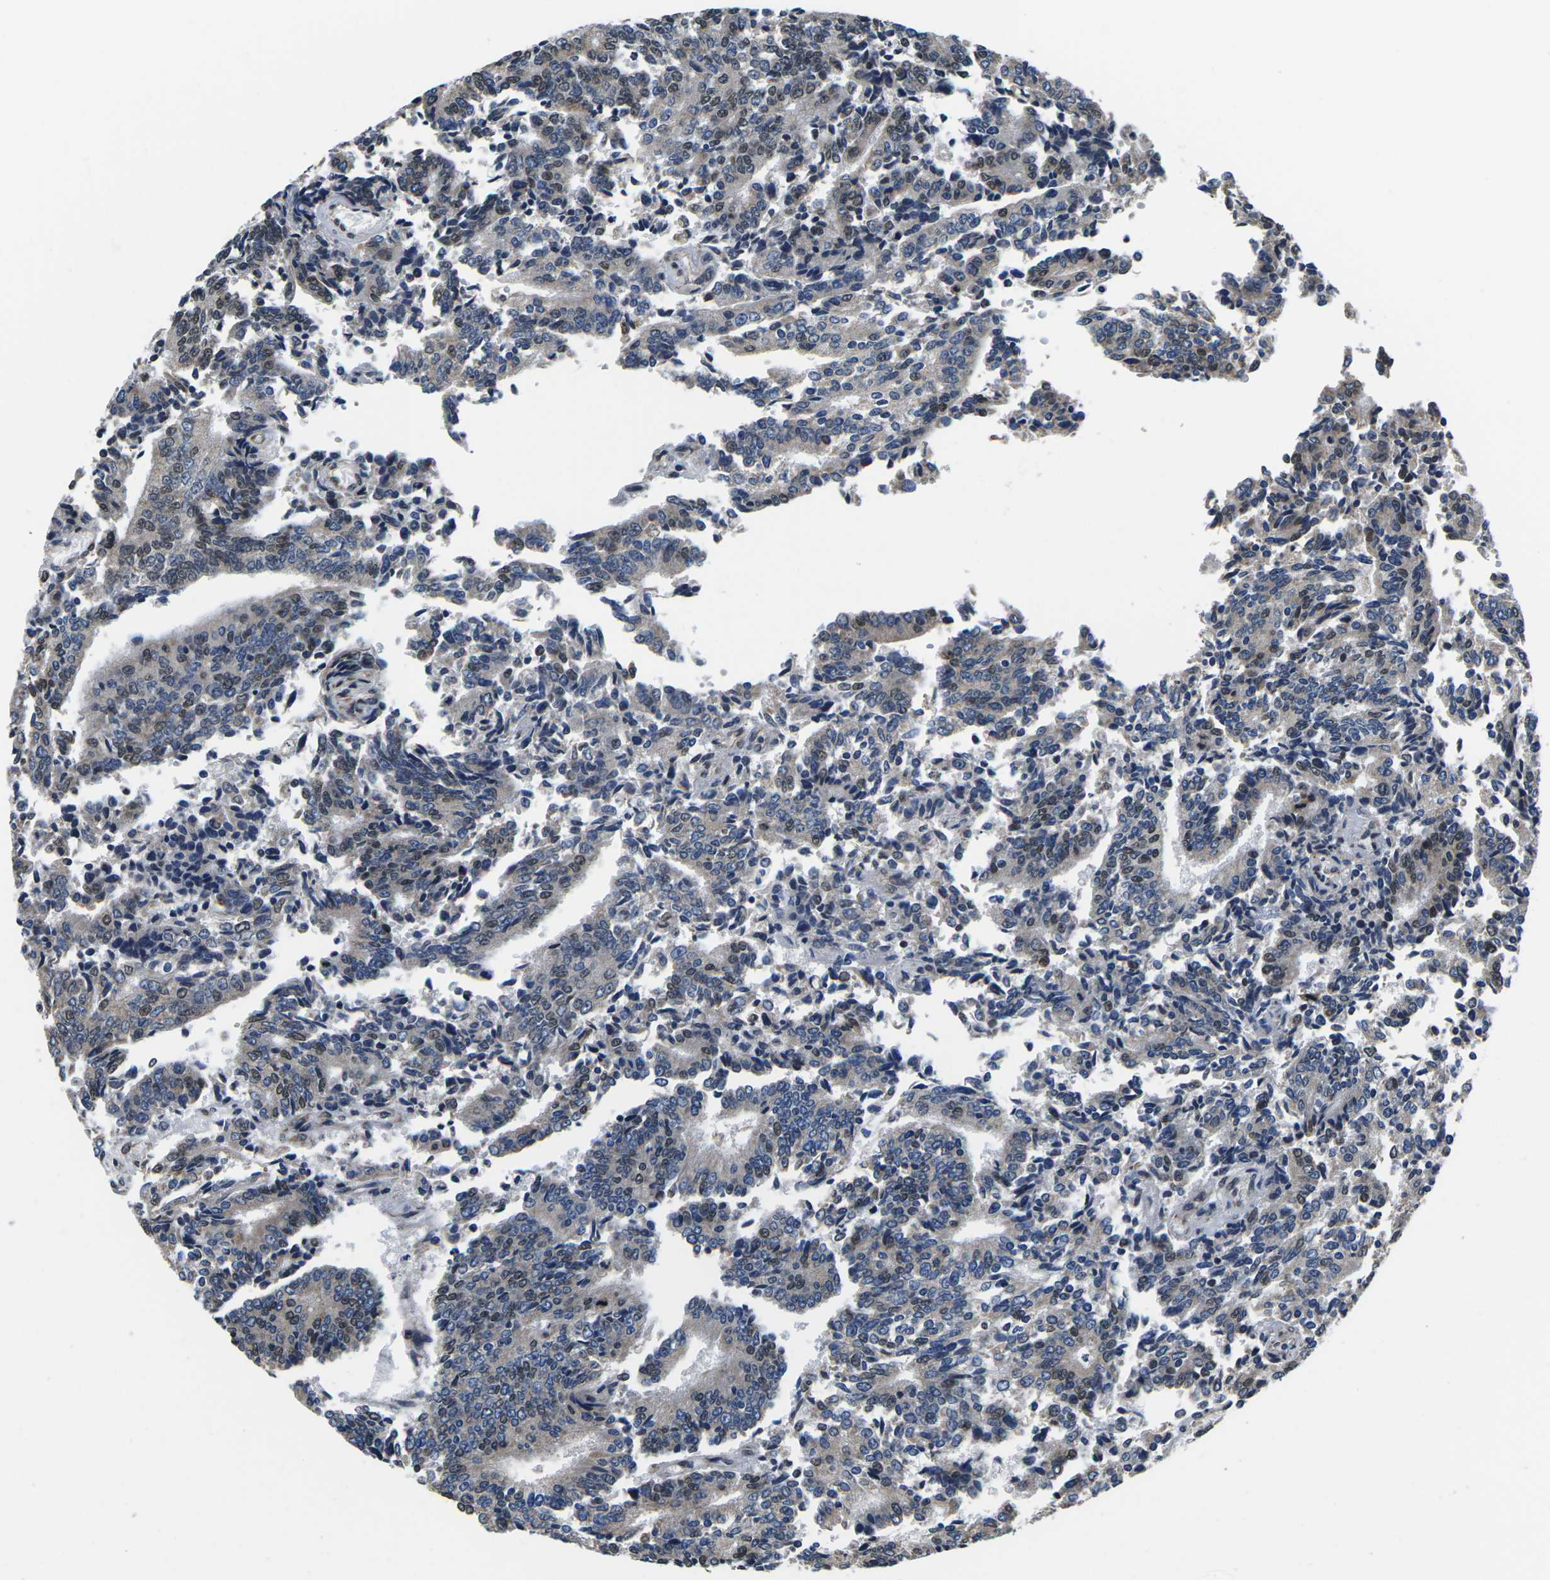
{"staining": {"intensity": "weak", "quantity": "25%-75%", "location": "cytoplasmic/membranous,nuclear"}, "tissue": "prostate cancer", "cell_type": "Tumor cells", "image_type": "cancer", "snomed": [{"axis": "morphology", "description": "Normal tissue, NOS"}, {"axis": "morphology", "description": "Adenocarcinoma, High grade"}, {"axis": "topography", "description": "Prostate"}, {"axis": "topography", "description": "Seminal veicle"}], "caption": "A histopathology image showing weak cytoplasmic/membranous and nuclear positivity in about 25%-75% of tumor cells in prostate cancer, as visualized by brown immunohistochemical staining.", "gene": "CCNE1", "patient": {"sex": "male", "age": 55}}